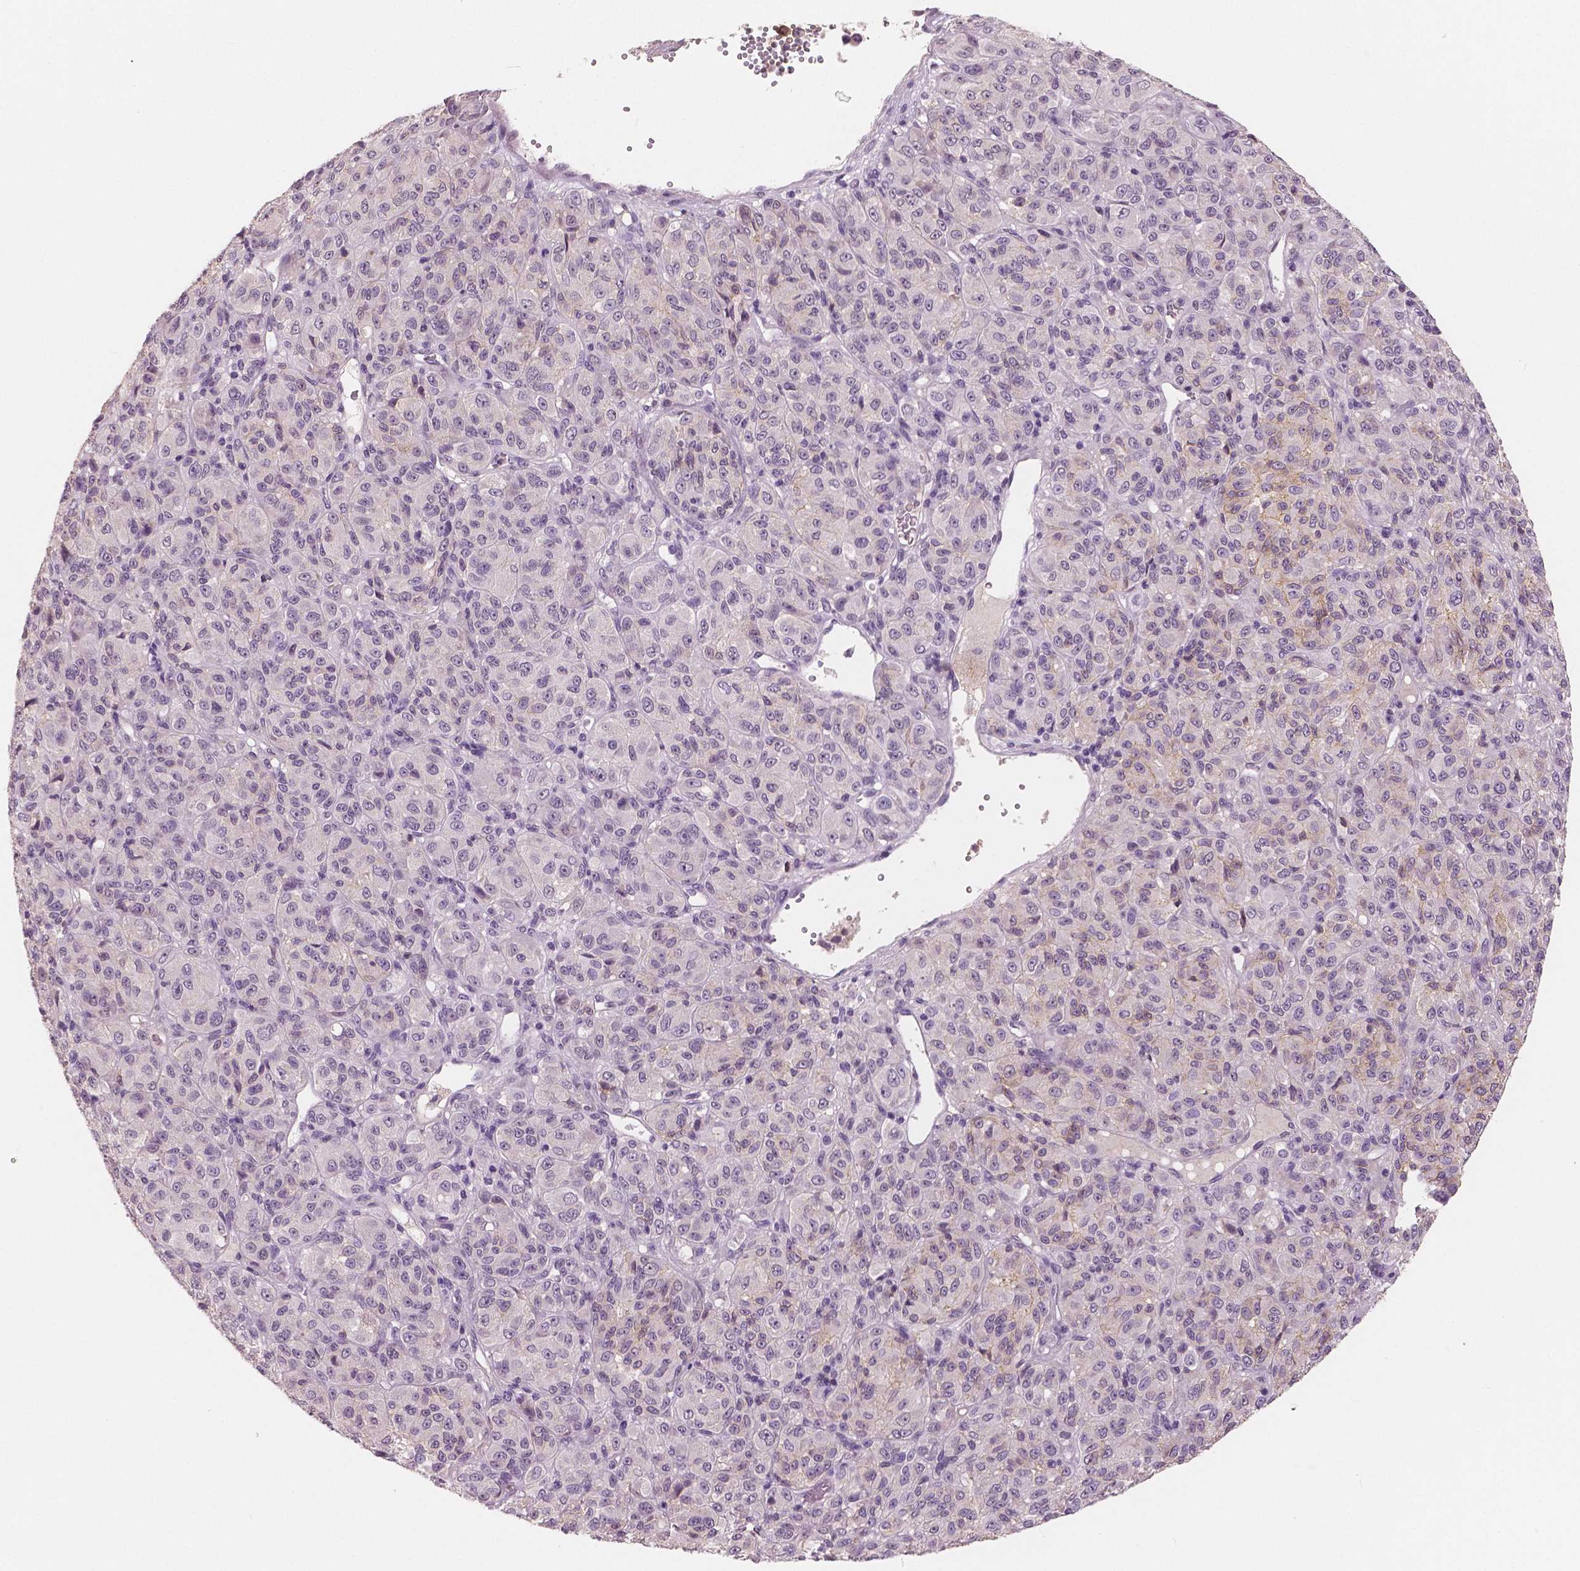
{"staining": {"intensity": "weak", "quantity": "<25%", "location": "cytoplasmic/membranous"}, "tissue": "melanoma", "cell_type": "Tumor cells", "image_type": "cancer", "snomed": [{"axis": "morphology", "description": "Malignant melanoma, Metastatic site"}, {"axis": "topography", "description": "Brain"}], "caption": "DAB (3,3'-diaminobenzidine) immunohistochemical staining of melanoma exhibits no significant positivity in tumor cells.", "gene": "KIT", "patient": {"sex": "female", "age": 56}}